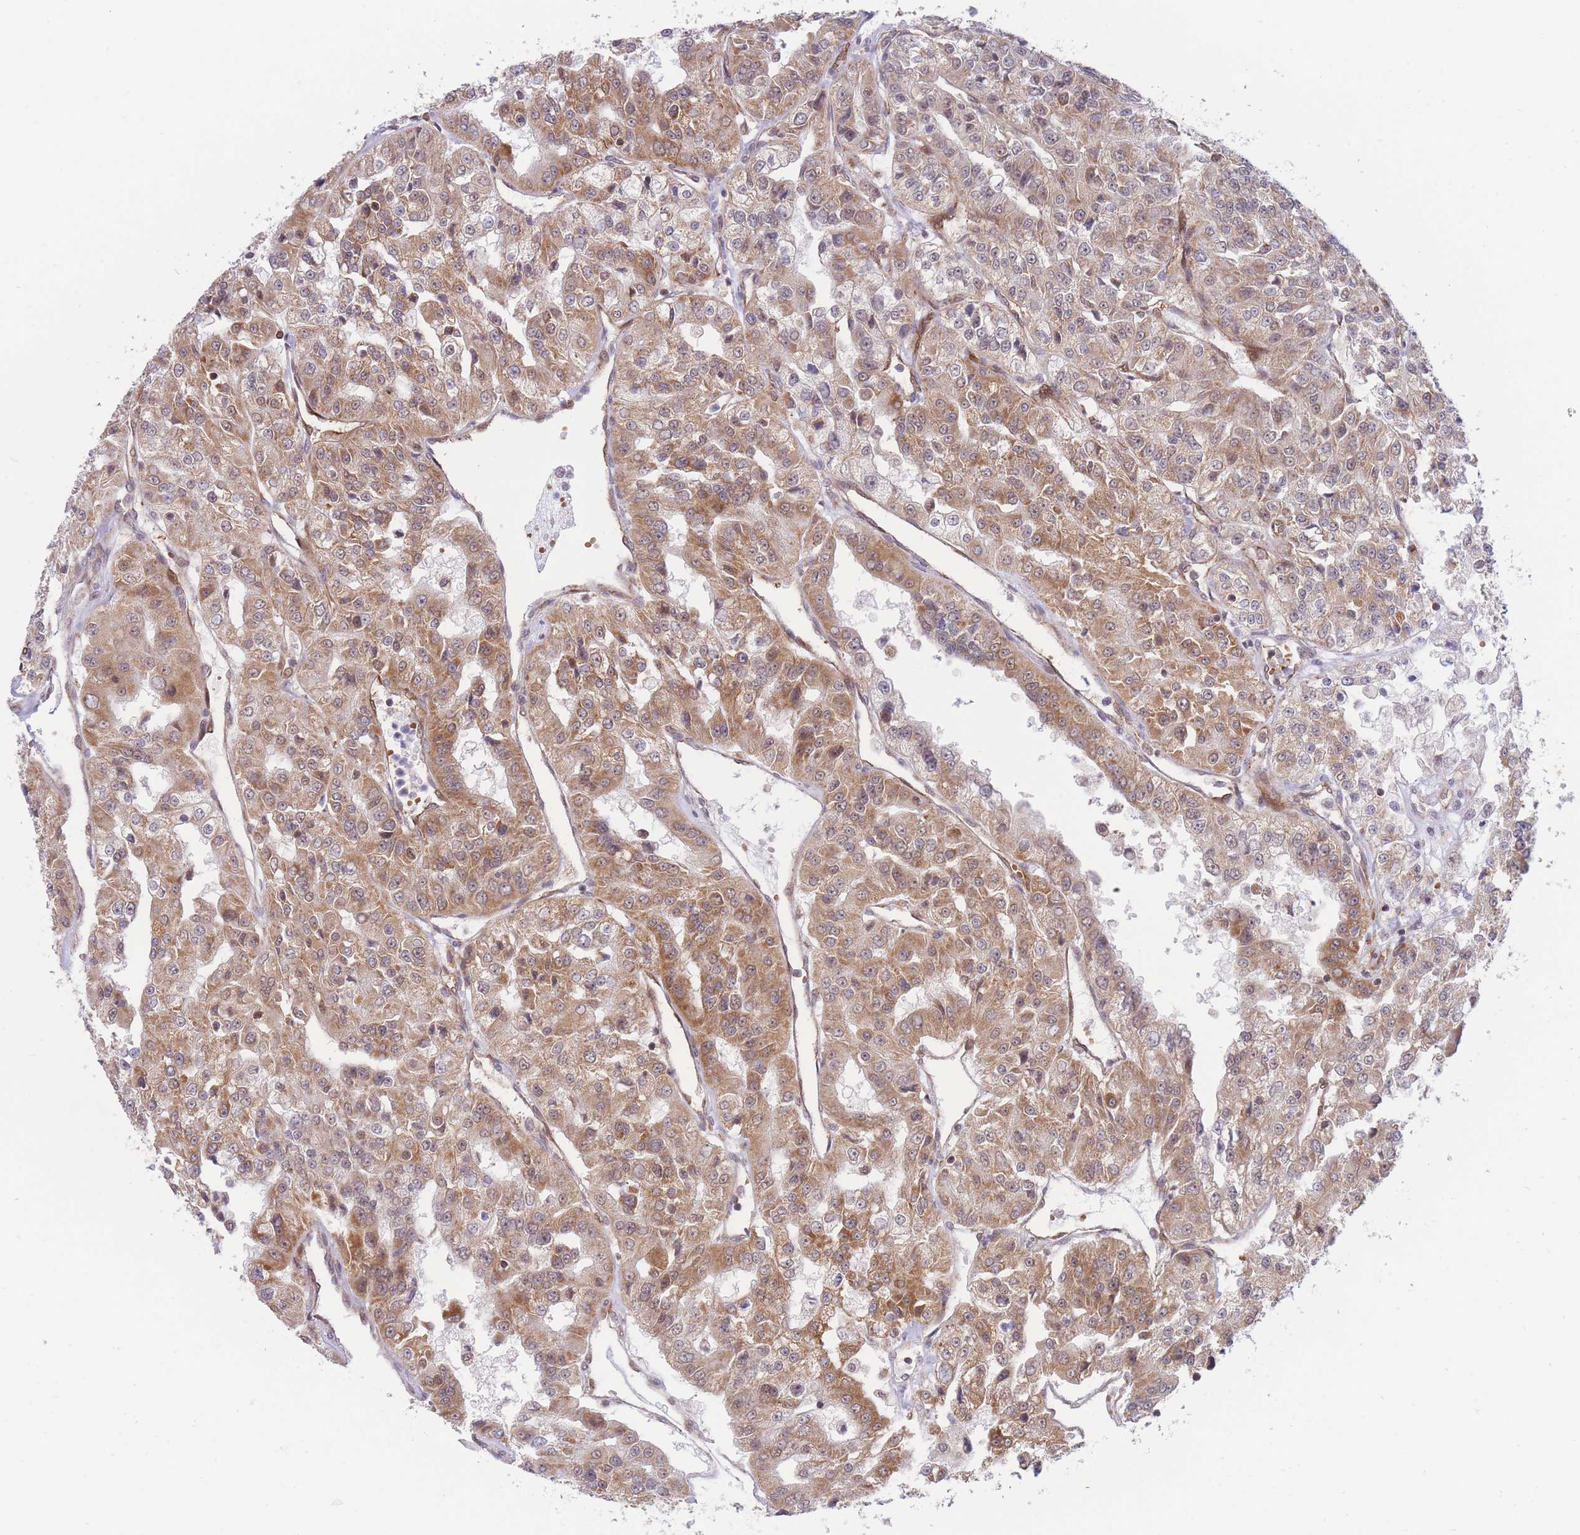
{"staining": {"intensity": "moderate", "quantity": ">75%", "location": "cytoplasmic/membranous,nuclear"}, "tissue": "renal cancer", "cell_type": "Tumor cells", "image_type": "cancer", "snomed": [{"axis": "morphology", "description": "Adenocarcinoma, NOS"}, {"axis": "topography", "description": "Kidney"}], "caption": "IHC (DAB (3,3'-diaminobenzidine)) staining of renal adenocarcinoma displays moderate cytoplasmic/membranous and nuclear protein positivity in approximately >75% of tumor cells. (DAB IHC, brown staining for protein, blue staining for nuclei).", "gene": "BOD1L1", "patient": {"sex": "female", "age": 63}}